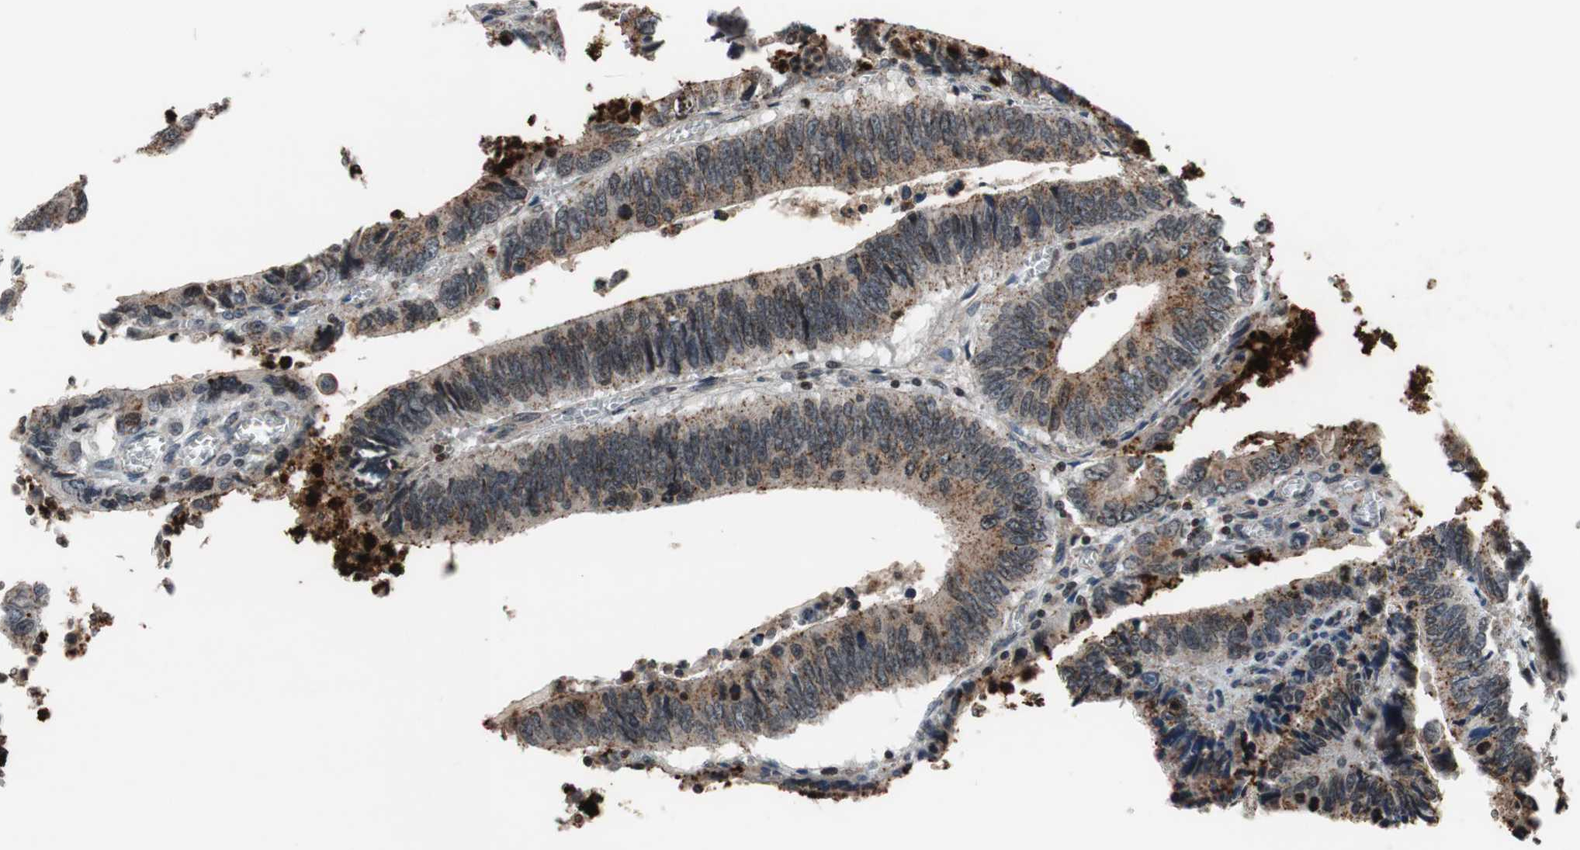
{"staining": {"intensity": "weak", "quantity": ">75%", "location": "cytoplasmic/membranous"}, "tissue": "colorectal cancer", "cell_type": "Tumor cells", "image_type": "cancer", "snomed": [{"axis": "morphology", "description": "Adenocarcinoma, NOS"}, {"axis": "topography", "description": "Colon"}], "caption": "A brown stain labels weak cytoplasmic/membranous staining of a protein in human adenocarcinoma (colorectal) tumor cells.", "gene": "RFC1", "patient": {"sex": "male", "age": 72}}